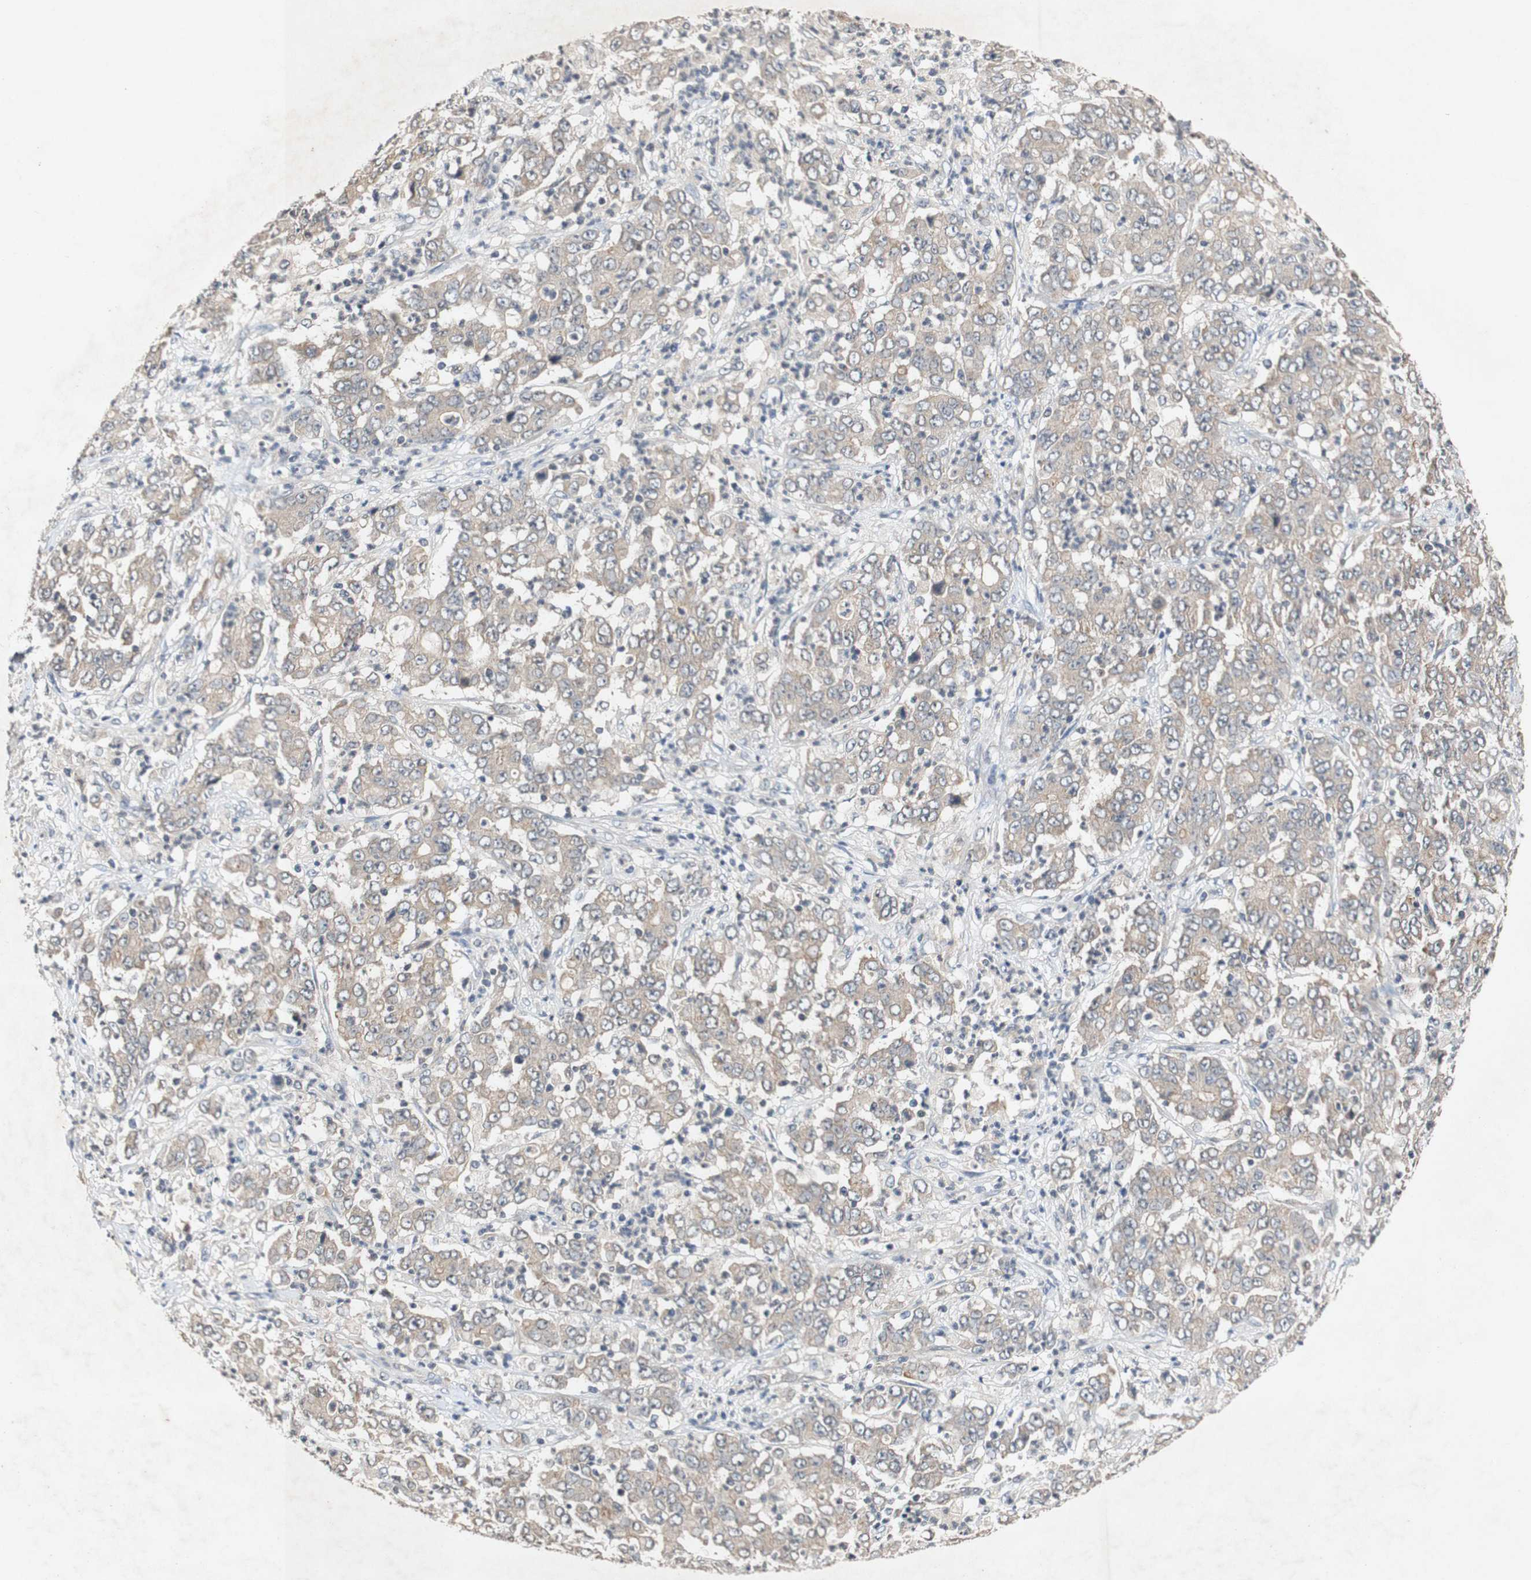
{"staining": {"intensity": "weak", "quantity": ">75%", "location": "cytoplasmic/membranous"}, "tissue": "stomach cancer", "cell_type": "Tumor cells", "image_type": "cancer", "snomed": [{"axis": "morphology", "description": "Adenocarcinoma, NOS"}, {"axis": "topography", "description": "Stomach, lower"}], "caption": "Stomach cancer (adenocarcinoma) stained for a protein reveals weak cytoplasmic/membranous positivity in tumor cells. The protein is shown in brown color, while the nuclei are stained blue.", "gene": "PIN1", "patient": {"sex": "female", "age": 71}}